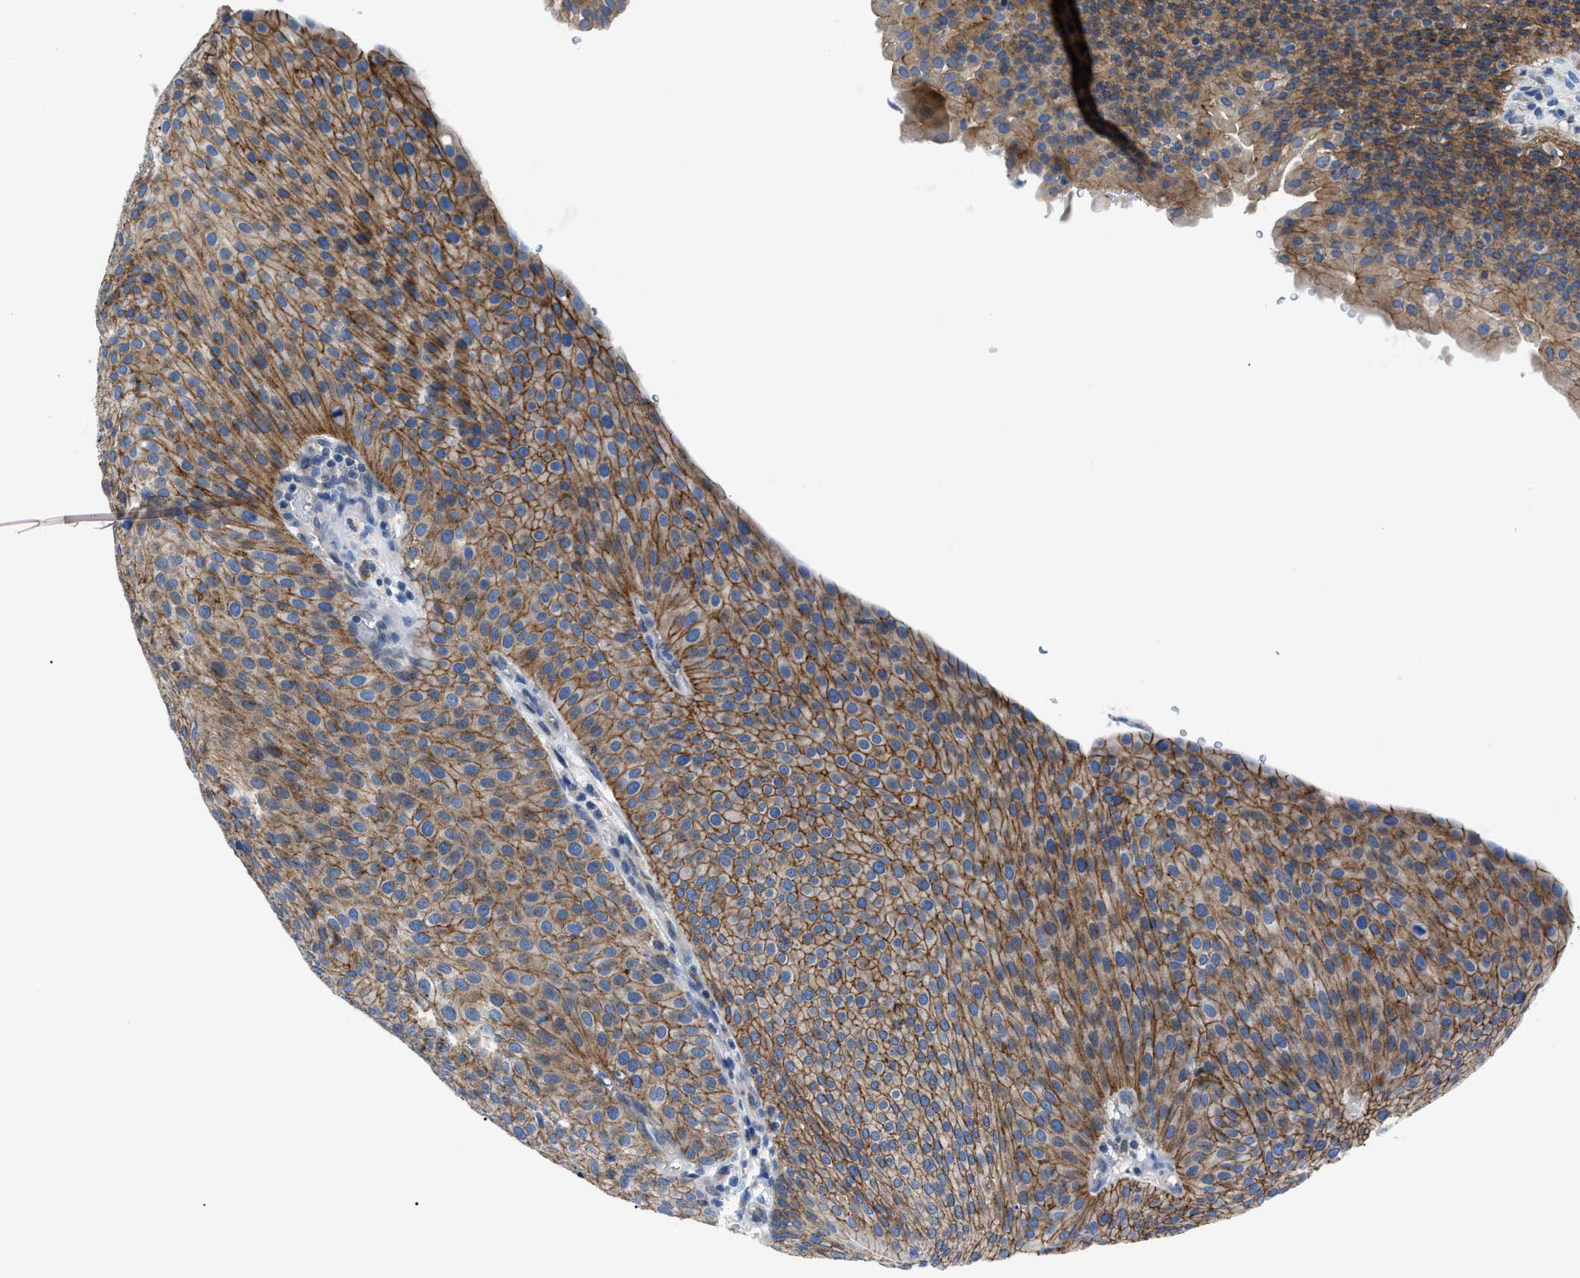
{"staining": {"intensity": "moderate", "quantity": ">75%", "location": "cytoplasmic/membranous"}, "tissue": "urothelial cancer", "cell_type": "Tumor cells", "image_type": "cancer", "snomed": [{"axis": "morphology", "description": "Urothelial carcinoma, Low grade"}, {"axis": "topography", "description": "Smooth muscle"}, {"axis": "topography", "description": "Urinary bladder"}], "caption": "Urothelial carcinoma (low-grade) stained with DAB IHC displays medium levels of moderate cytoplasmic/membranous staining in about >75% of tumor cells. (Brightfield microscopy of DAB IHC at high magnification).", "gene": "ZDHHC24", "patient": {"sex": "male", "age": 60}}